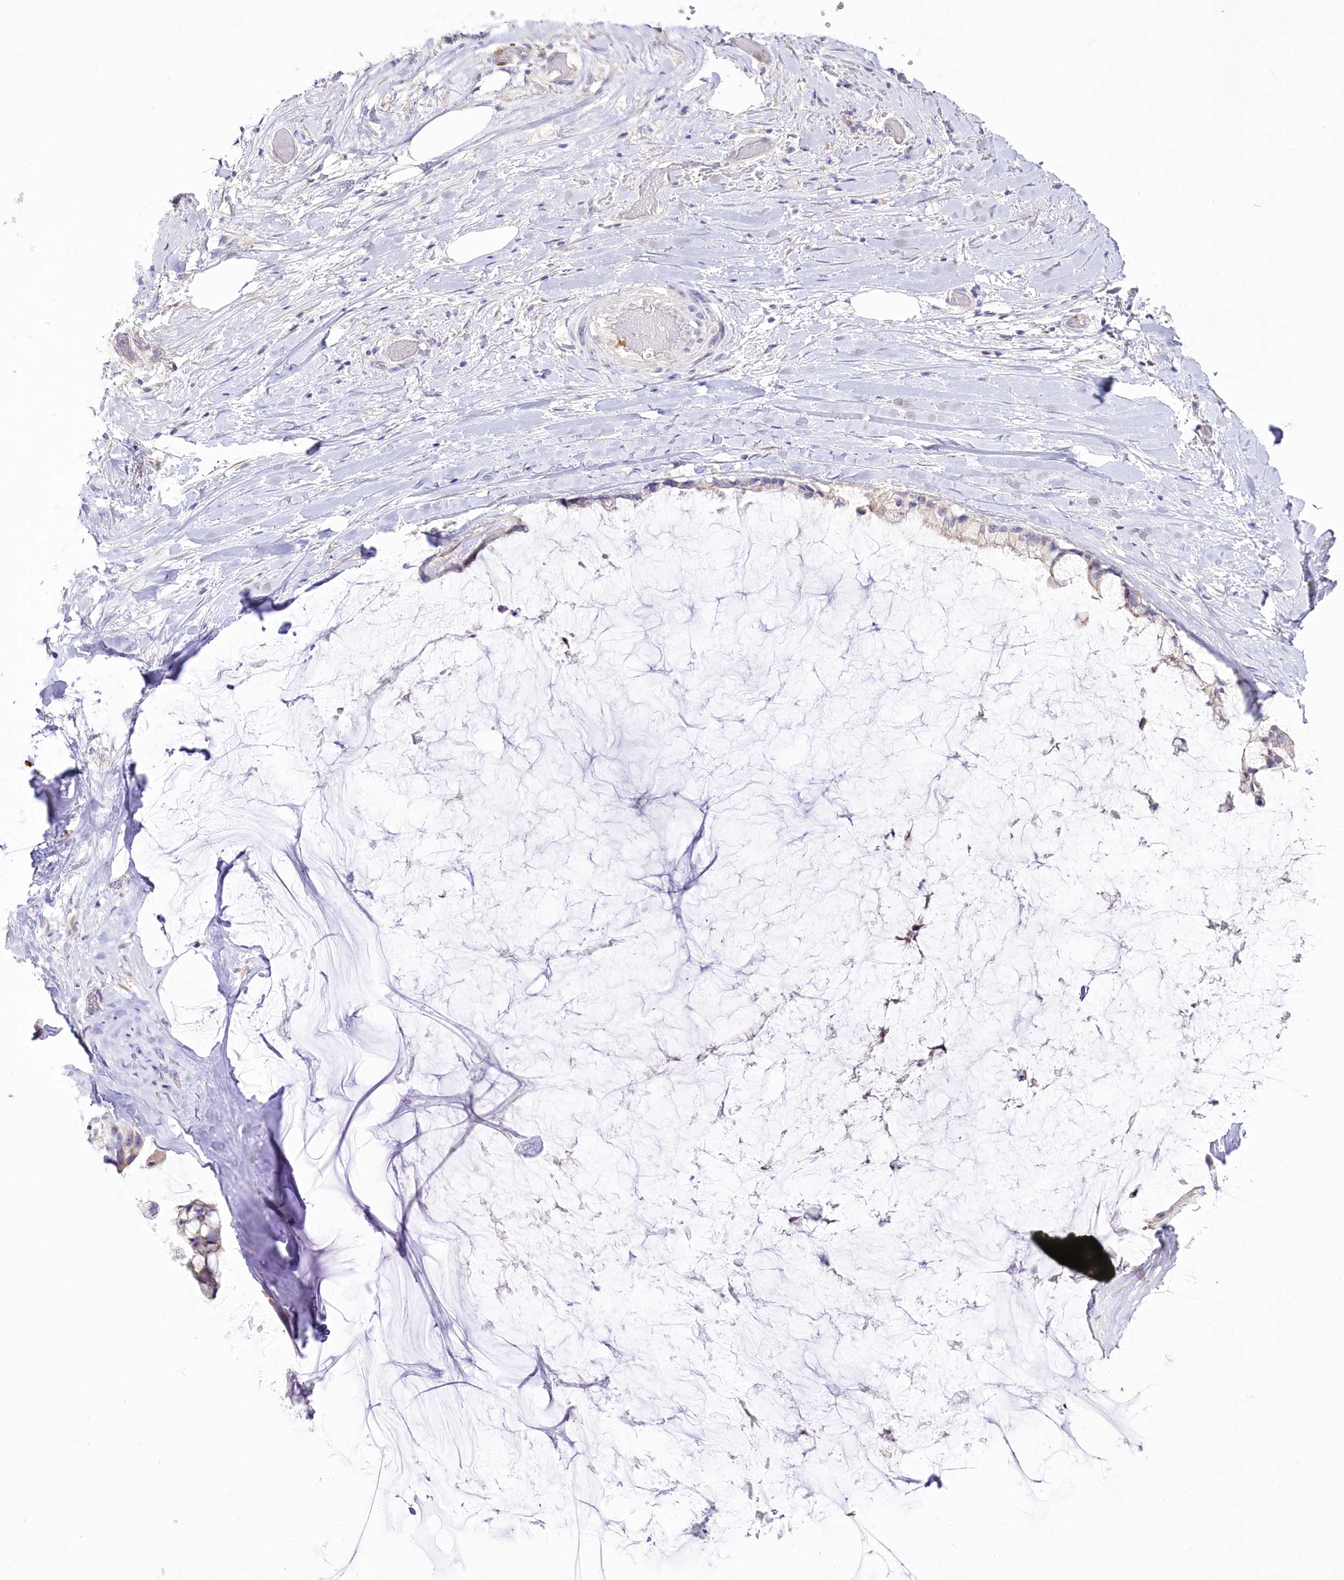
{"staining": {"intensity": "negative", "quantity": "none", "location": "none"}, "tissue": "ovarian cancer", "cell_type": "Tumor cells", "image_type": "cancer", "snomed": [{"axis": "morphology", "description": "Cystadenocarcinoma, mucinous, NOS"}, {"axis": "topography", "description": "Ovary"}], "caption": "A high-resolution micrograph shows immunohistochemistry (IHC) staining of ovarian cancer (mucinous cystadenocarcinoma), which demonstrates no significant staining in tumor cells.", "gene": "DPYD", "patient": {"sex": "female", "age": 39}}